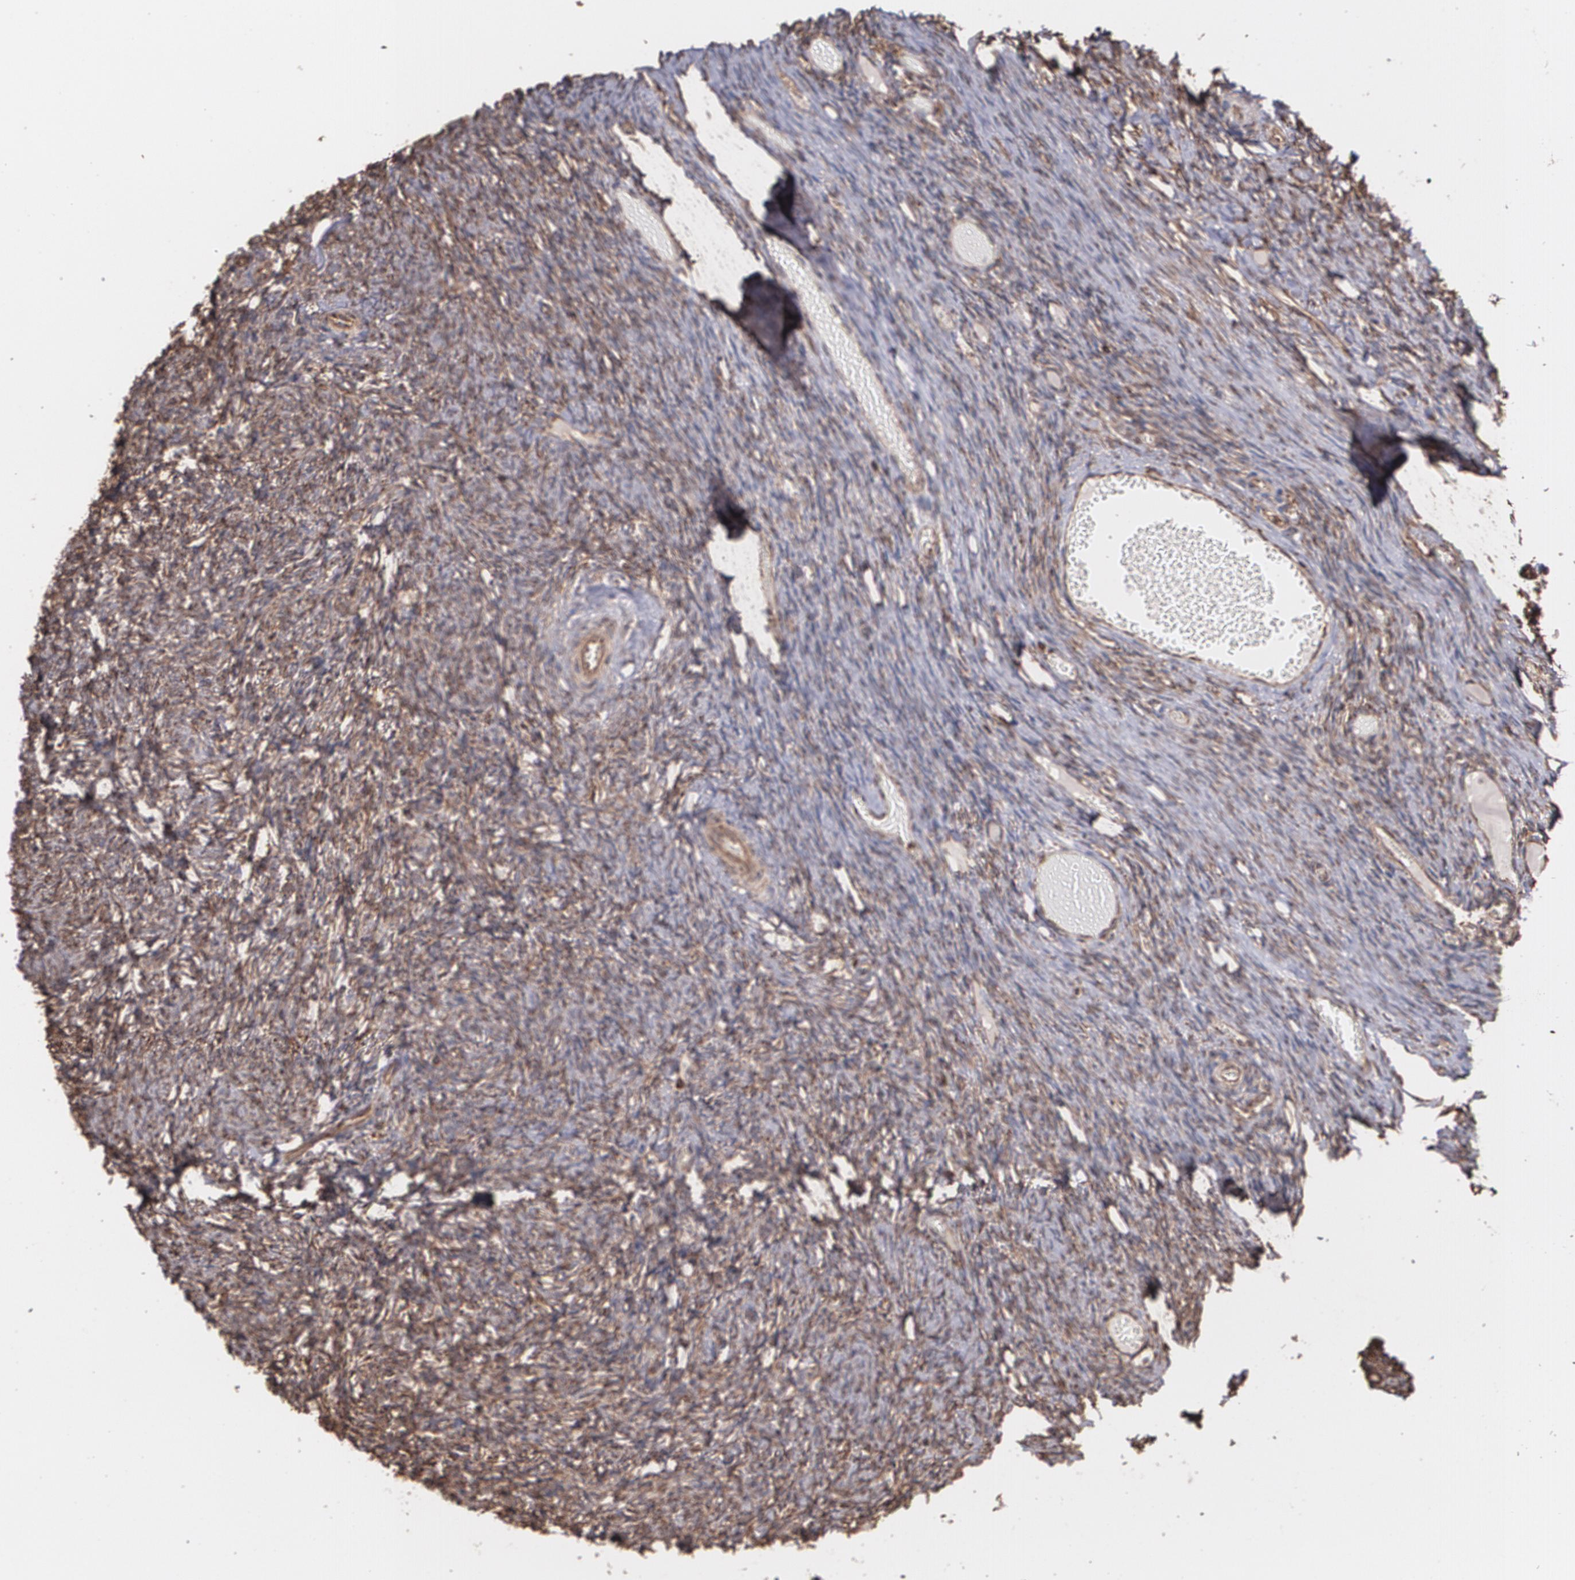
{"staining": {"intensity": "strong", "quantity": ">75%", "location": "cytoplasmic/membranous"}, "tissue": "ovary", "cell_type": "Follicle cells", "image_type": "normal", "snomed": [{"axis": "morphology", "description": "Normal tissue, NOS"}, {"axis": "topography", "description": "Ovary"}], "caption": "Human ovary stained for a protein (brown) reveals strong cytoplasmic/membranous positive positivity in approximately >75% of follicle cells.", "gene": "TRIP11", "patient": {"sex": "female", "age": 60}}